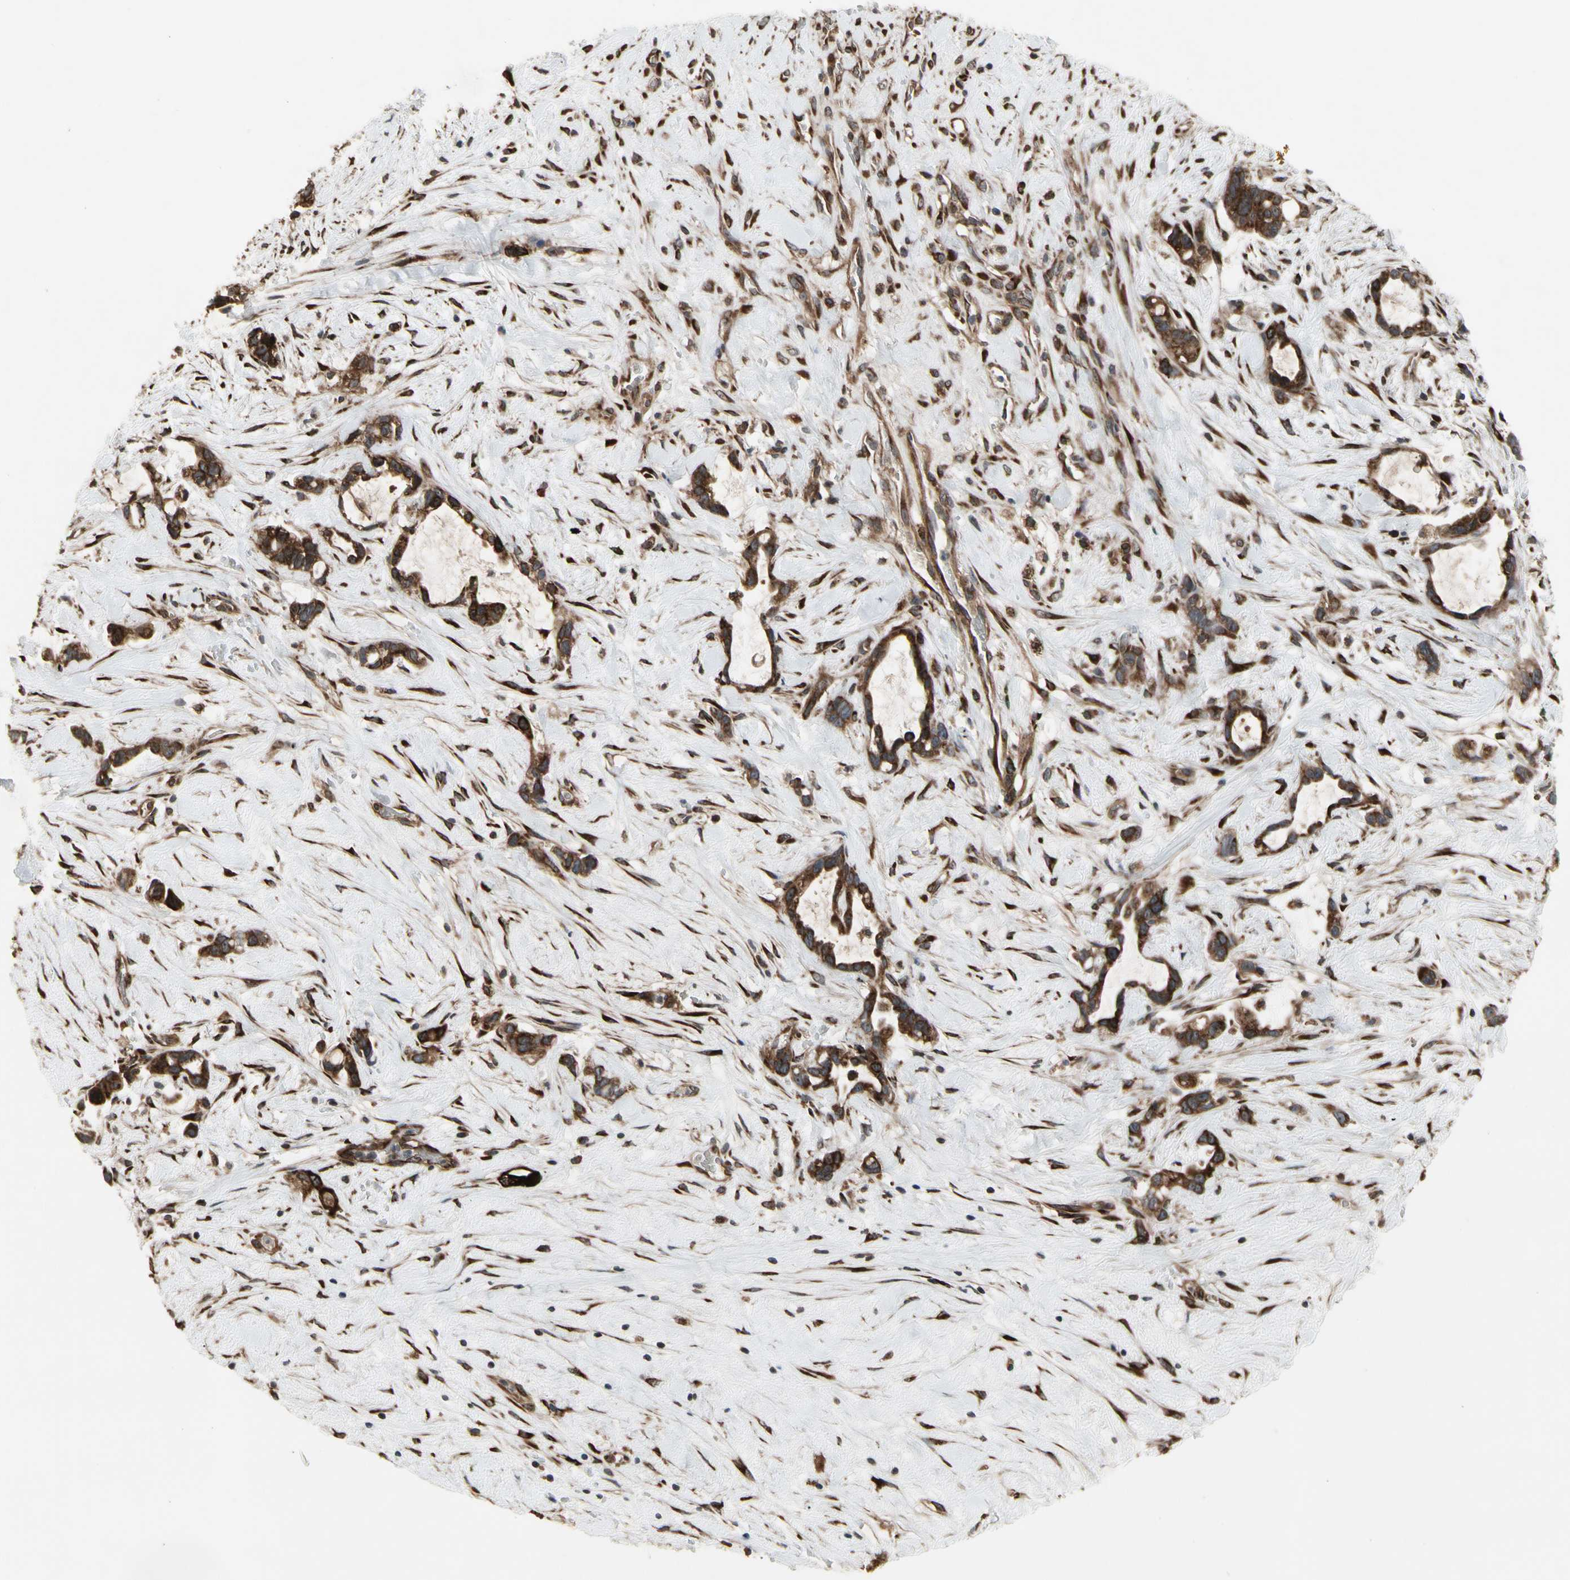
{"staining": {"intensity": "strong", "quantity": ">75%", "location": "cytoplasmic/membranous"}, "tissue": "liver cancer", "cell_type": "Tumor cells", "image_type": "cancer", "snomed": [{"axis": "morphology", "description": "Cholangiocarcinoma"}, {"axis": "topography", "description": "Liver"}], "caption": "Immunohistochemistry staining of liver cancer, which demonstrates high levels of strong cytoplasmic/membranous expression in about >75% of tumor cells indicating strong cytoplasmic/membranous protein staining. The staining was performed using DAB (brown) for protein detection and nuclei were counterstained in hematoxylin (blue).", "gene": "SLC39A9", "patient": {"sex": "female", "age": 65}}